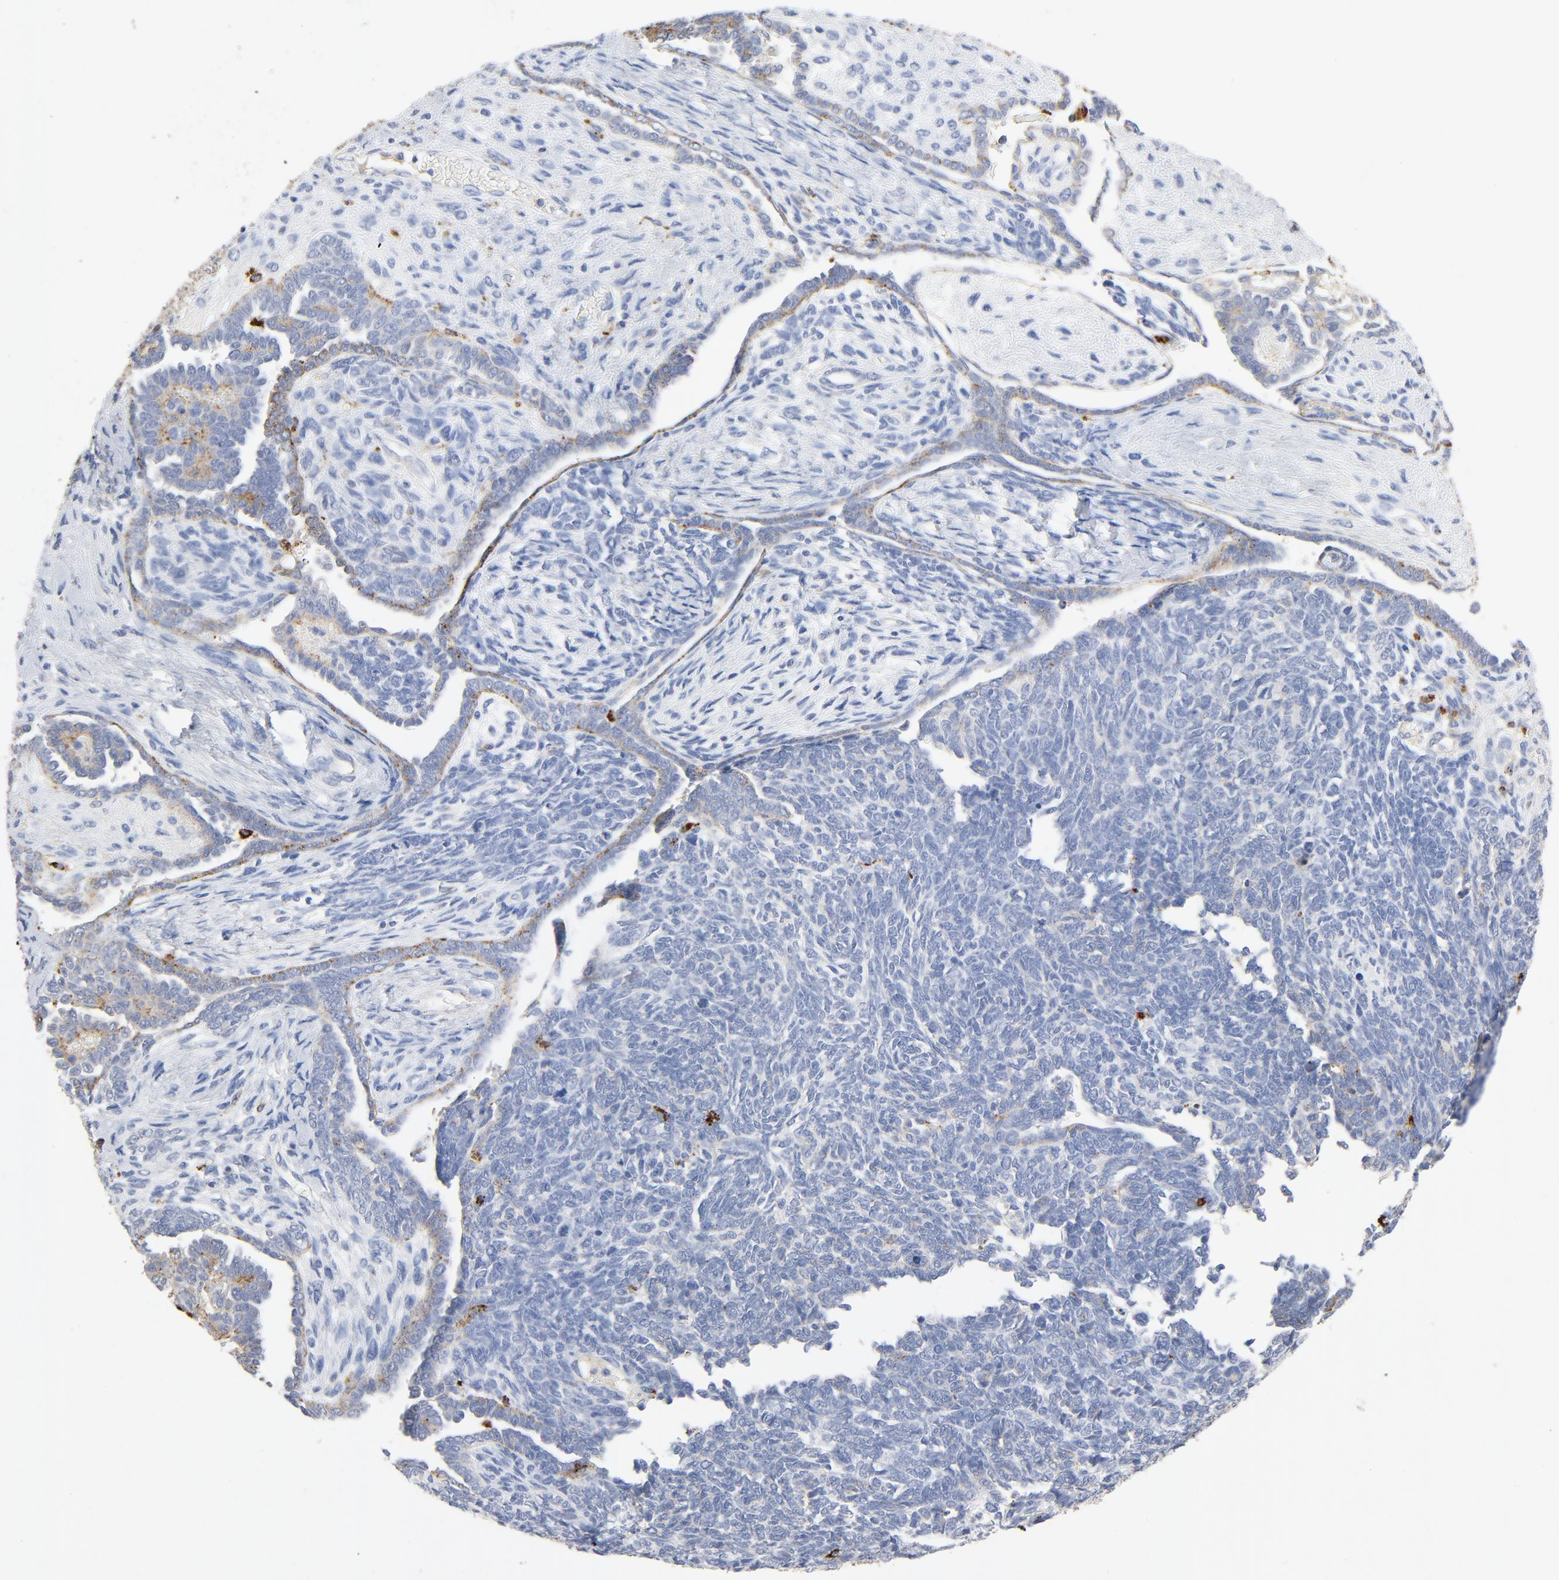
{"staining": {"intensity": "weak", "quantity": "<25%", "location": "cytoplasmic/membranous"}, "tissue": "endometrial cancer", "cell_type": "Tumor cells", "image_type": "cancer", "snomed": [{"axis": "morphology", "description": "Neoplasm, malignant, NOS"}, {"axis": "topography", "description": "Endometrium"}], "caption": "Immunohistochemical staining of human endometrial neoplasm (malignant) exhibits no significant expression in tumor cells.", "gene": "MAGEB17", "patient": {"sex": "female", "age": 74}}